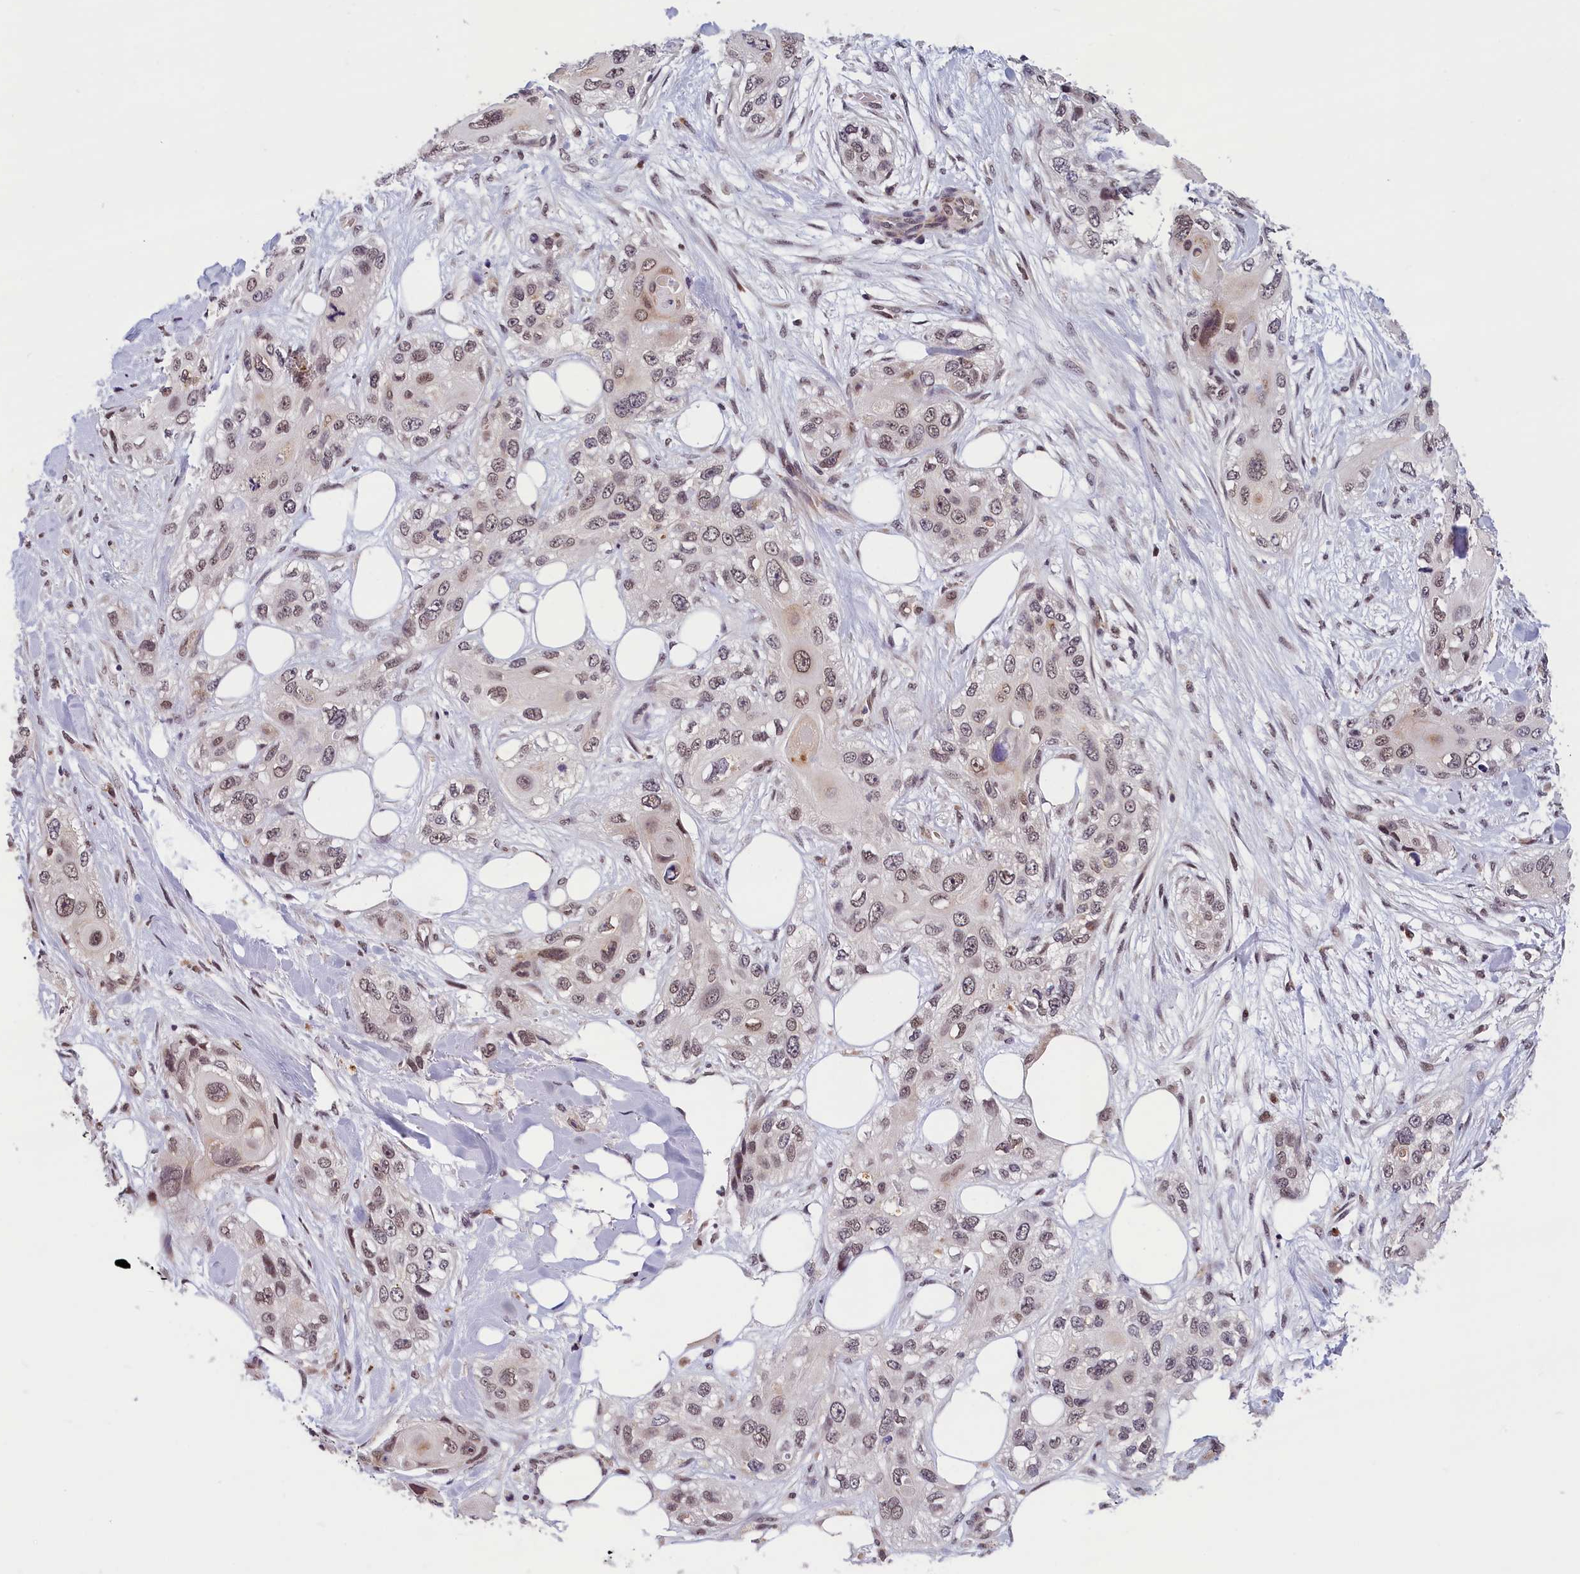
{"staining": {"intensity": "weak", "quantity": "25%-75%", "location": "nuclear"}, "tissue": "skin cancer", "cell_type": "Tumor cells", "image_type": "cancer", "snomed": [{"axis": "morphology", "description": "Normal tissue, NOS"}, {"axis": "morphology", "description": "Squamous cell carcinoma, NOS"}, {"axis": "topography", "description": "Skin"}], "caption": "A brown stain highlights weak nuclear expression of a protein in skin cancer (squamous cell carcinoma) tumor cells.", "gene": "KCNK6", "patient": {"sex": "male", "age": 72}}